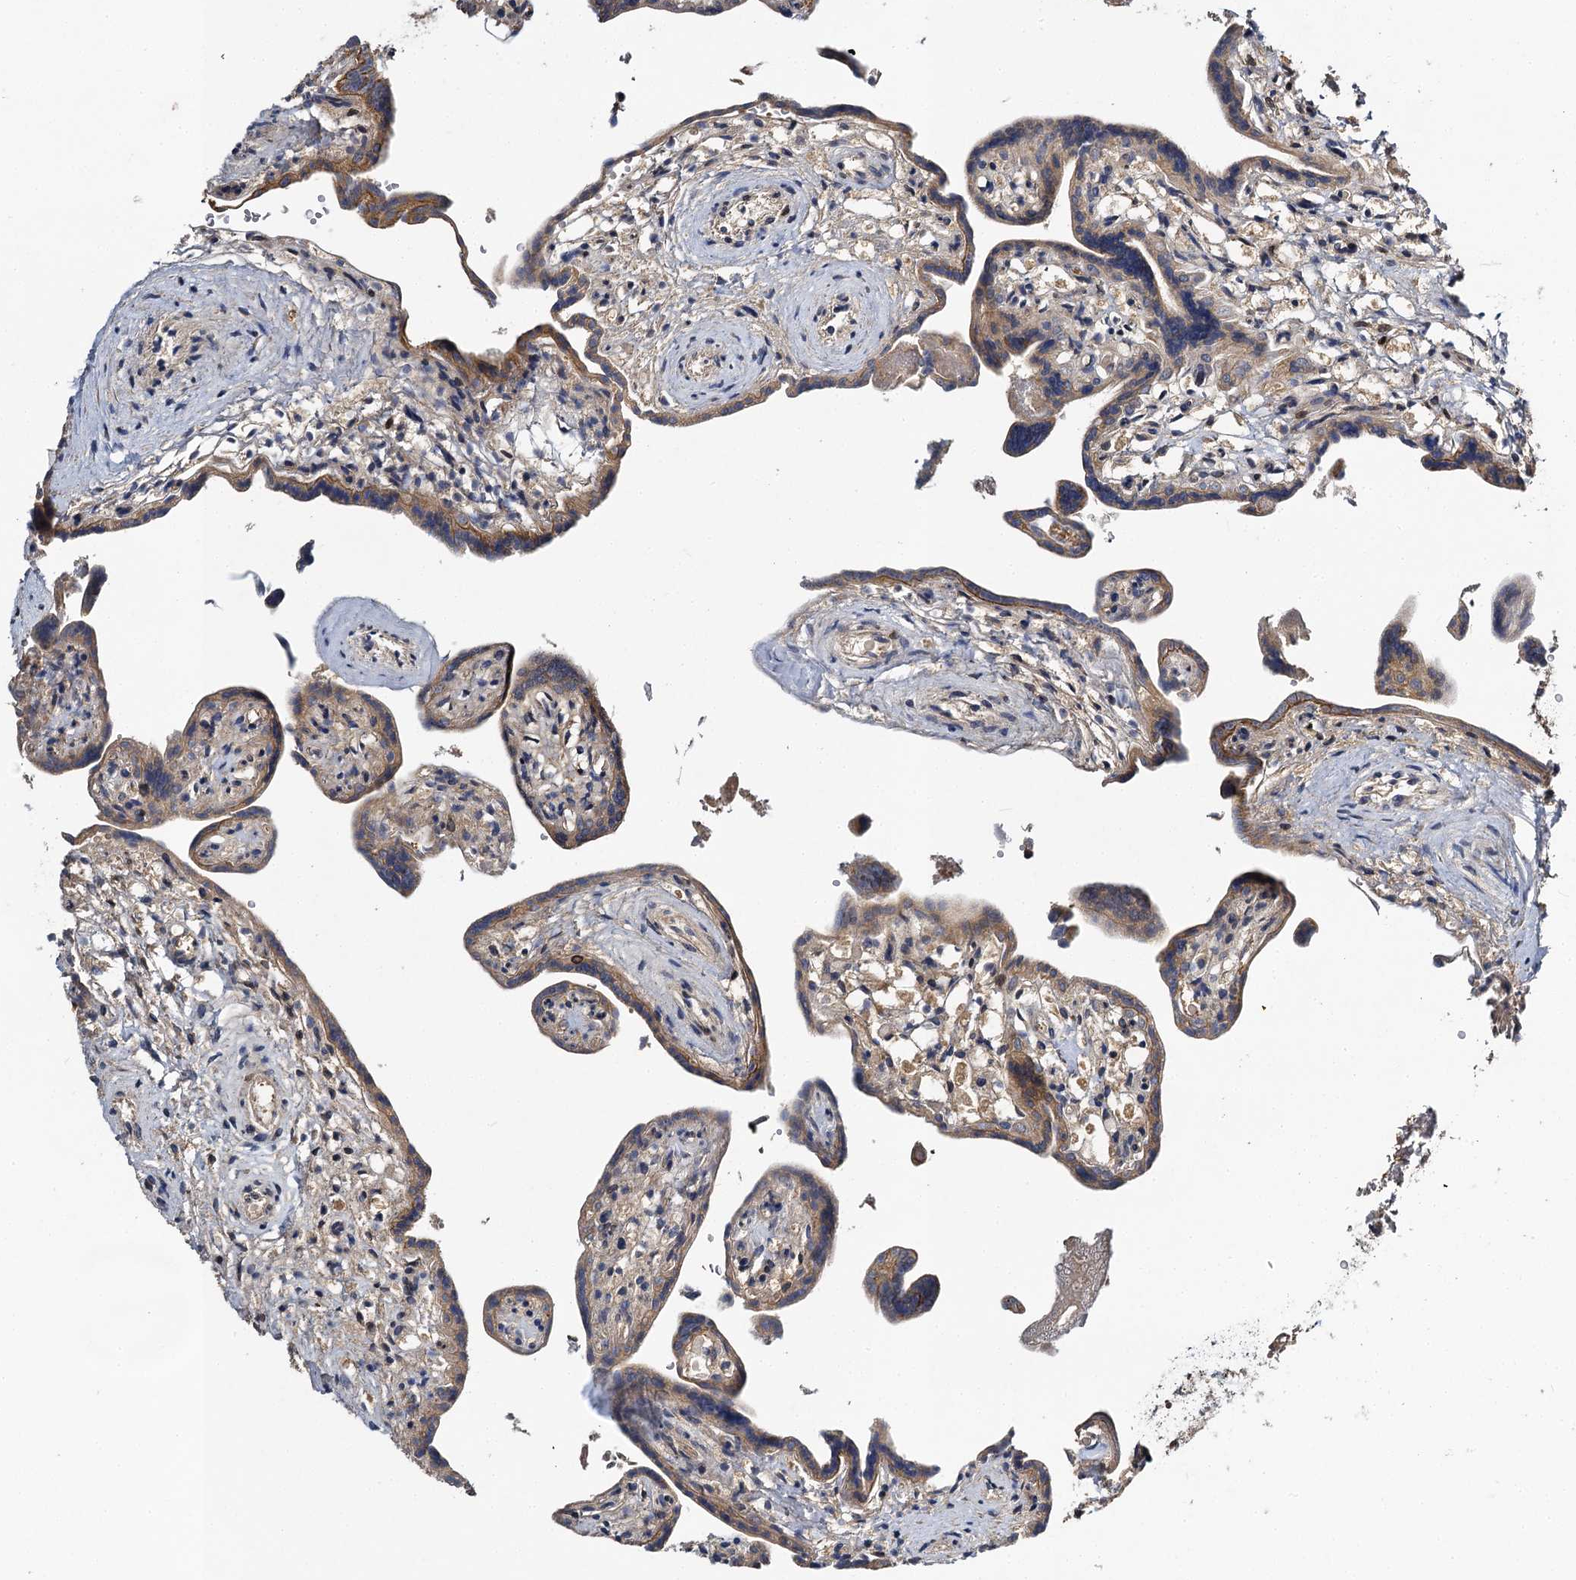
{"staining": {"intensity": "moderate", "quantity": ">75%", "location": "cytoplasmic/membranous,nuclear"}, "tissue": "placenta", "cell_type": "Trophoblastic cells", "image_type": "normal", "snomed": [{"axis": "morphology", "description": "Normal tissue, NOS"}, {"axis": "topography", "description": "Placenta"}], "caption": "Protein staining shows moderate cytoplasmic/membranous,nuclear staining in approximately >75% of trophoblastic cells in unremarkable placenta. (Brightfield microscopy of DAB IHC at high magnification).", "gene": "SLC11A2", "patient": {"sex": "female", "age": 37}}